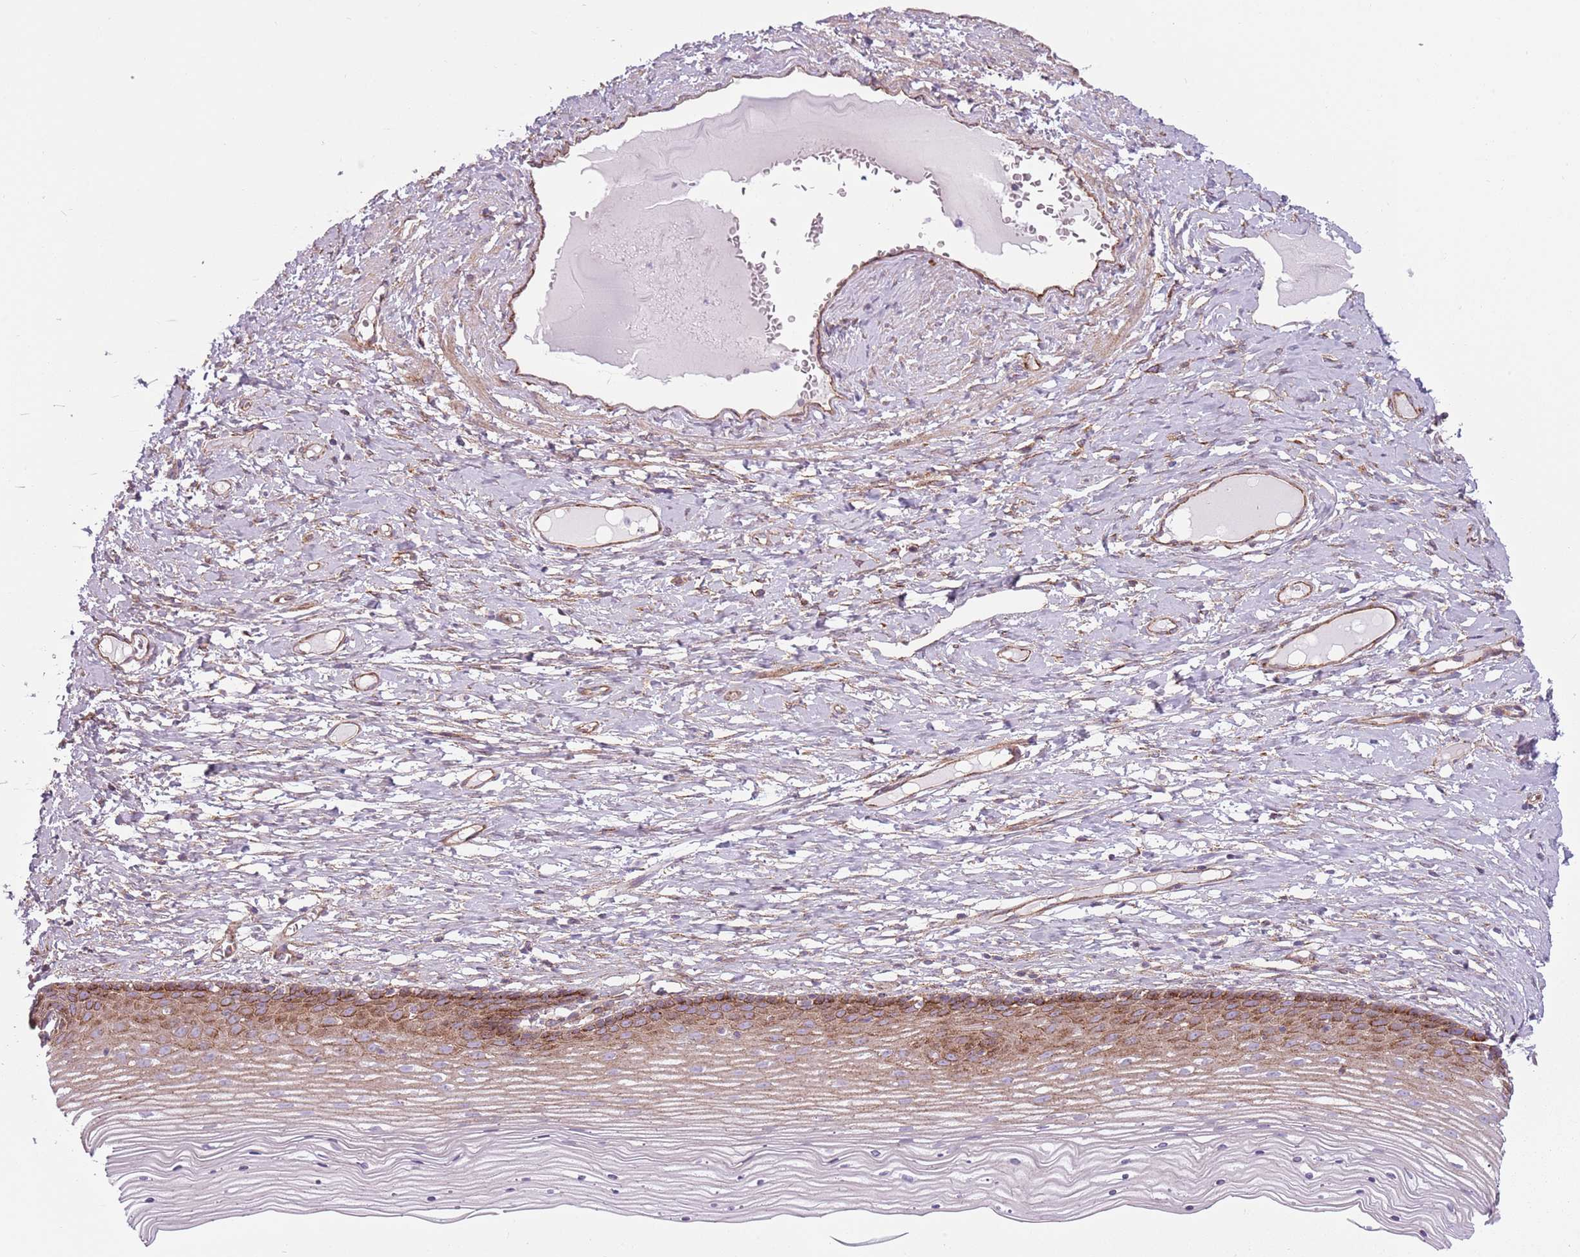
{"staining": {"intensity": "weak", "quantity": "<25%", "location": "cytoplasmic/membranous"}, "tissue": "cervix", "cell_type": "Glandular cells", "image_type": "normal", "snomed": [{"axis": "morphology", "description": "Normal tissue, NOS"}, {"axis": "topography", "description": "Cervix"}], "caption": "Glandular cells are negative for protein expression in benign human cervix. (DAB immunohistochemistry (IHC), high magnification).", "gene": "SNX1", "patient": {"sex": "female", "age": 42}}